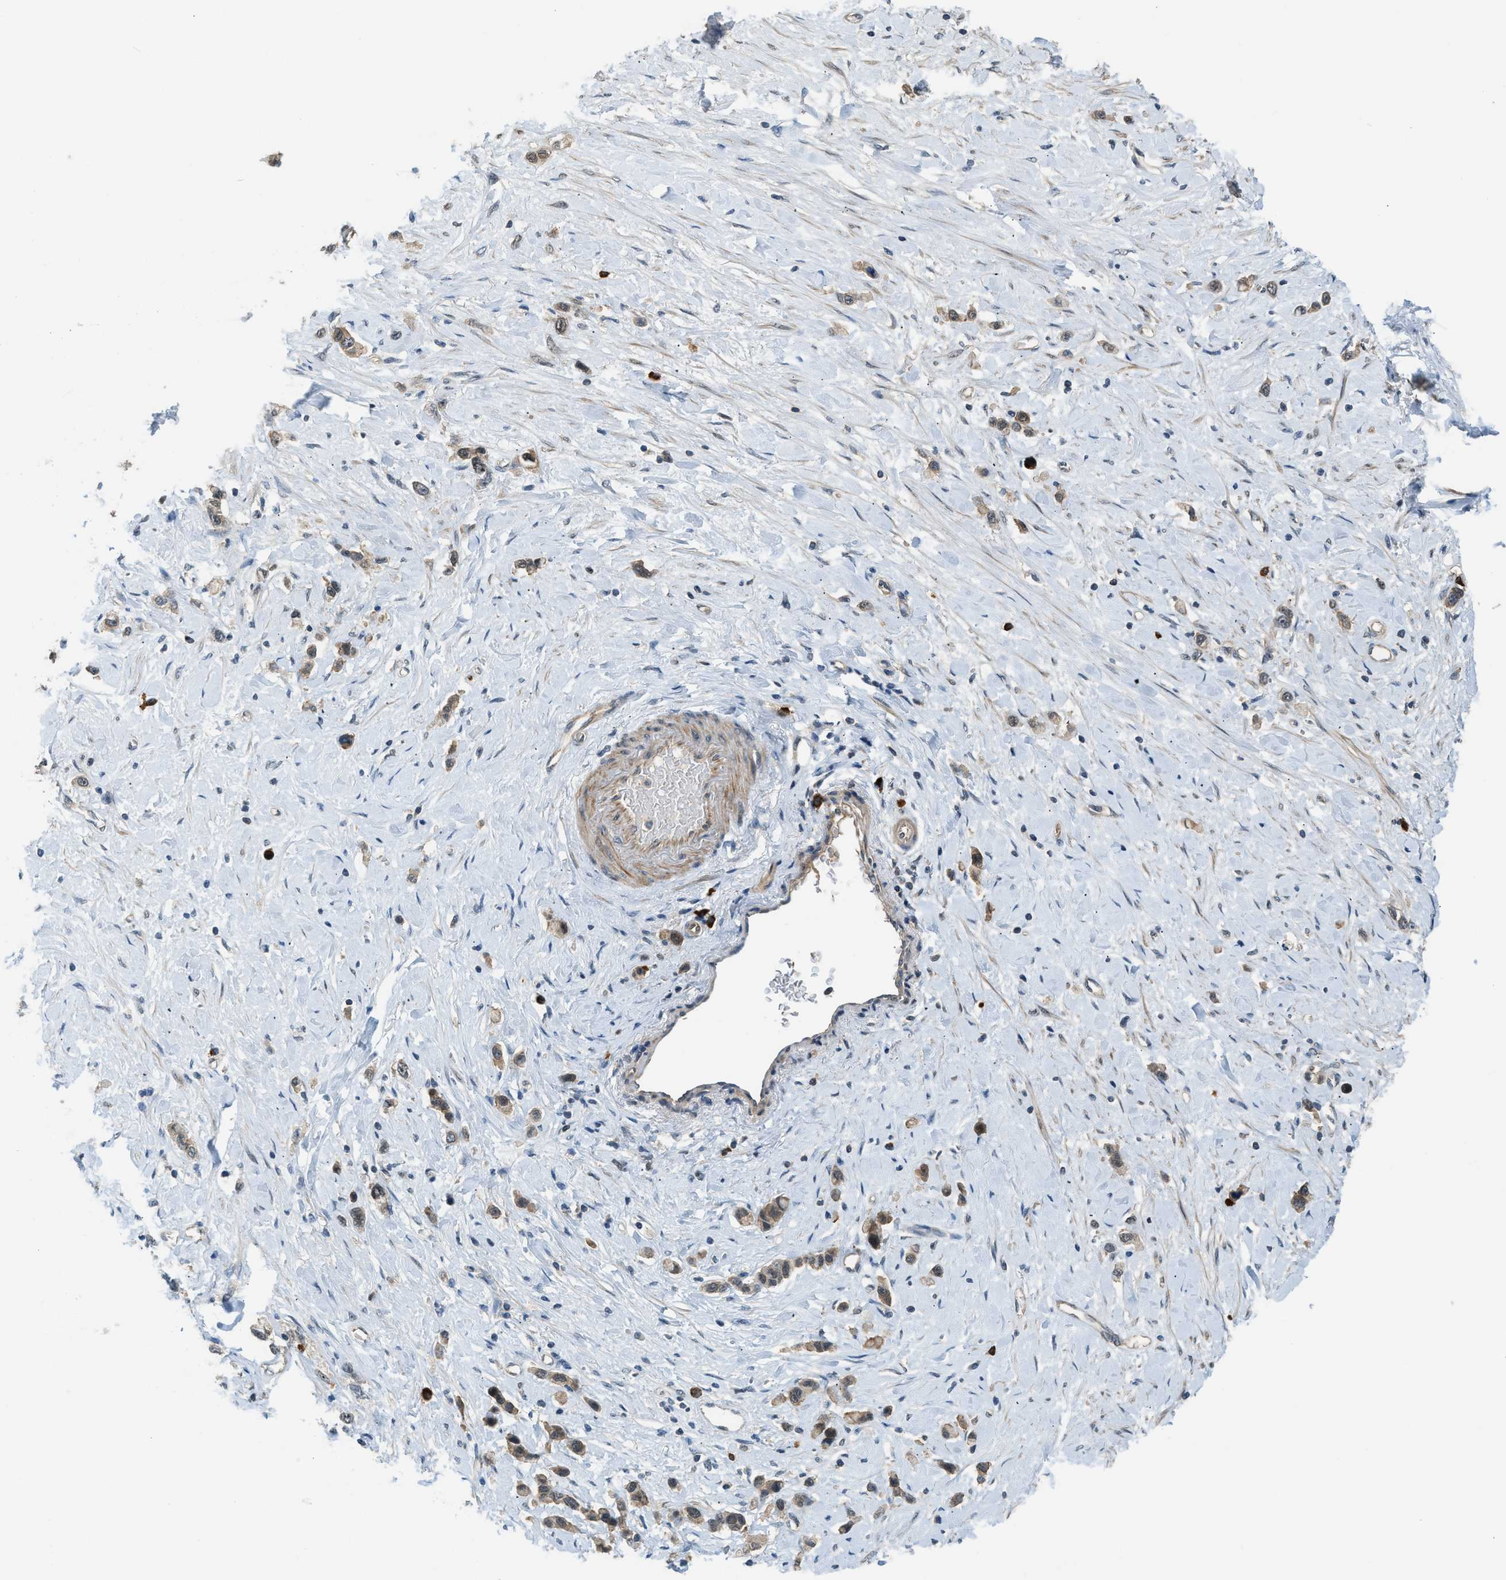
{"staining": {"intensity": "moderate", "quantity": ">75%", "location": "cytoplasmic/membranous"}, "tissue": "stomach cancer", "cell_type": "Tumor cells", "image_type": "cancer", "snomed": [{"axis": "morphology", "description": "Adenocarcinoma, NOS"}, {"axis": "topography", "description": "Stomach"}], "caption": "Immunohistochemistry (IHC) photomicrograph of stomach cancer stained for a protein (brown), which exhibits medium levels of moderate cytoplasmic/membranous expression in about >75% of tumor cells.", "gene": "CBLB", "patient": {"sex": "female", "age": 65}}